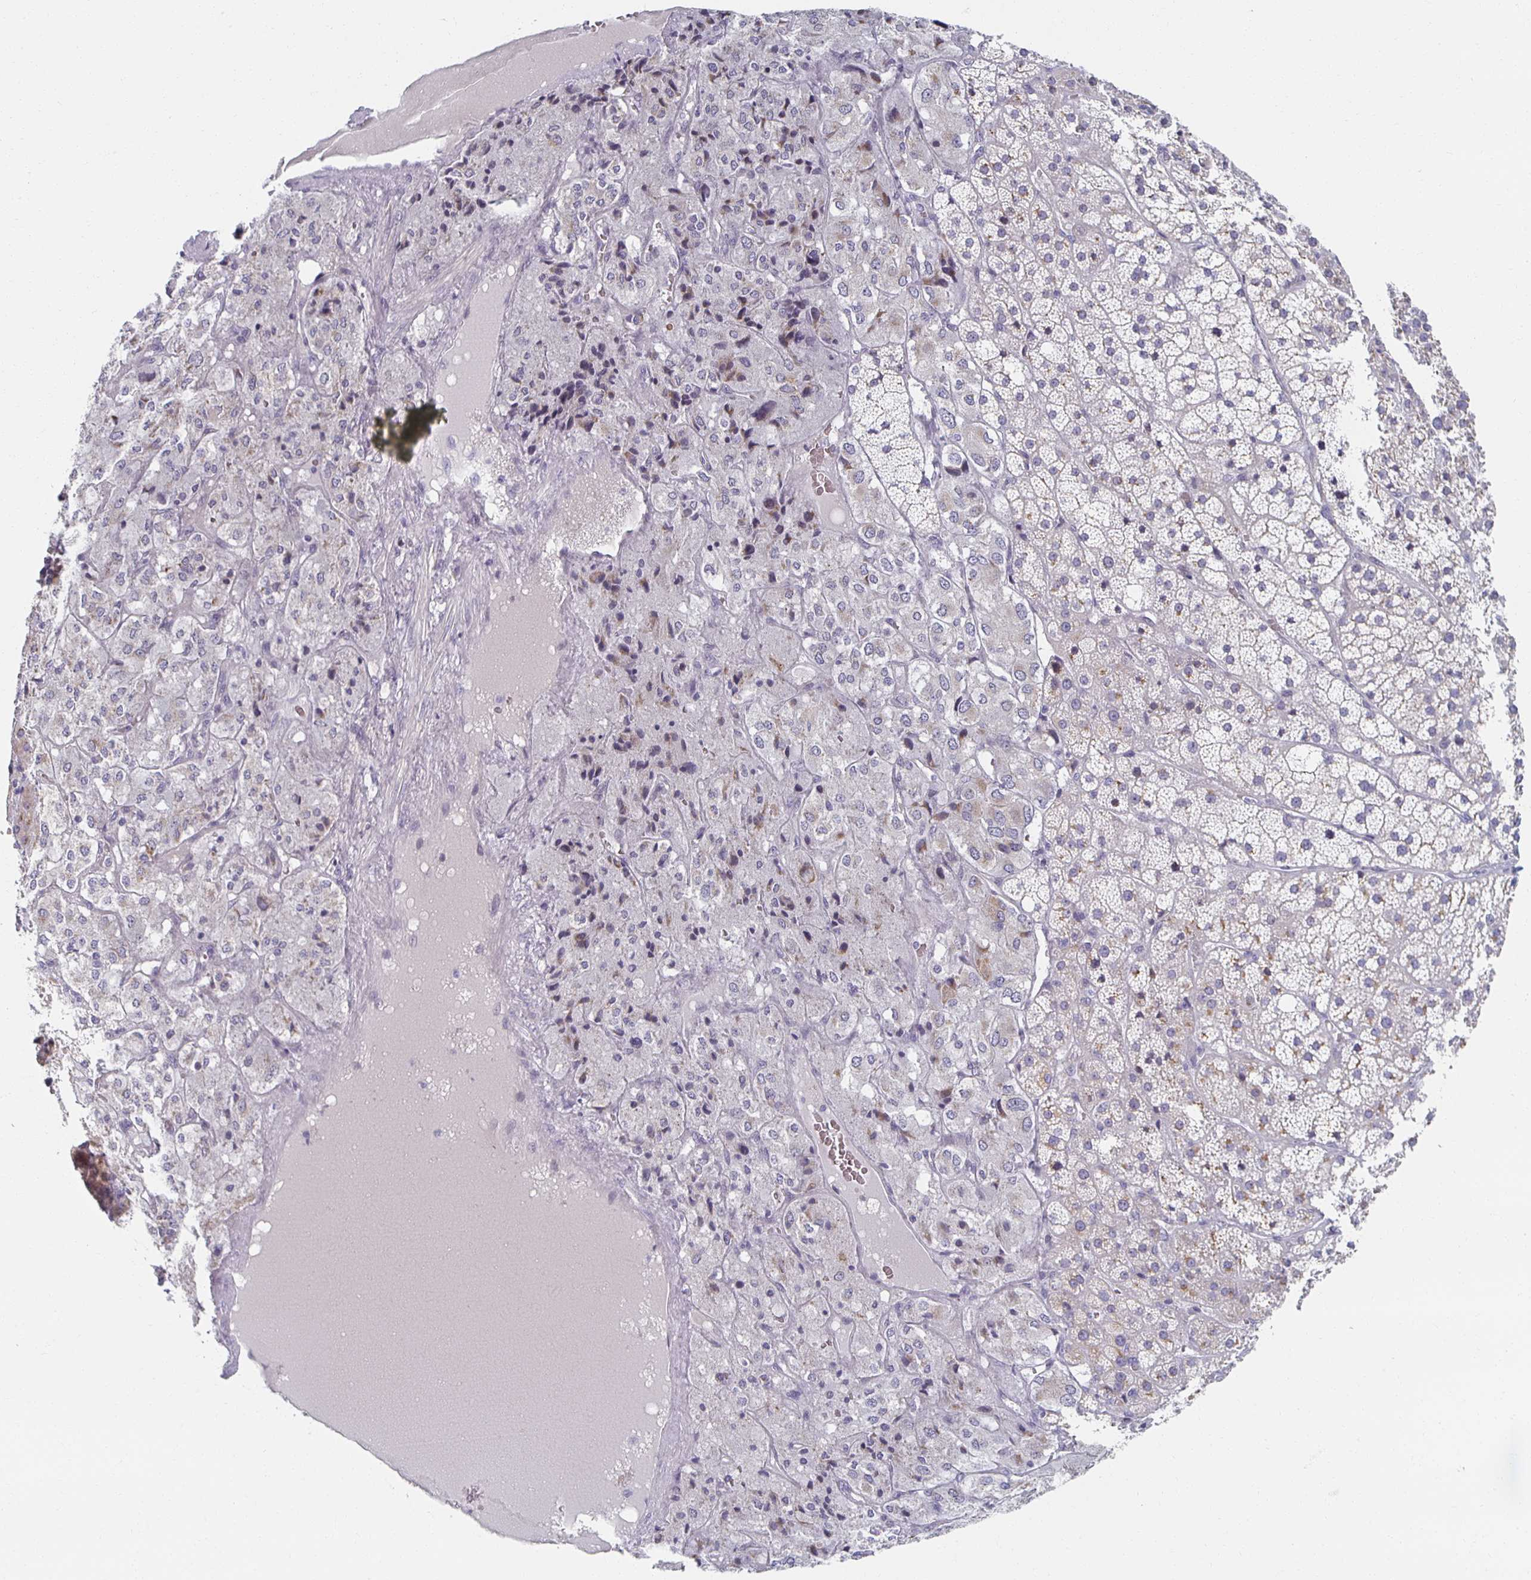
{"staining": {"intensity": "moderate", "quantity": "<25%", "location": "cytoplasmic/membranous"}, "tissue": "adrenal gland", "cell_type": "Glandular cells", "image_type": "normal", "snomed": [{"axis": "morphology", "description": "Normal tissue, NOS"}, {"axis": "topography", "description": "Adrenal gland"}], "caption": "Normal adrenal gland reveals moderate cytoplasmic/membranous positivity in approximately <25% of glandular cells, visualized by immunohistochemistry.", "gene": "TEX44", "patient": {"sex": "male", "age": 53}}